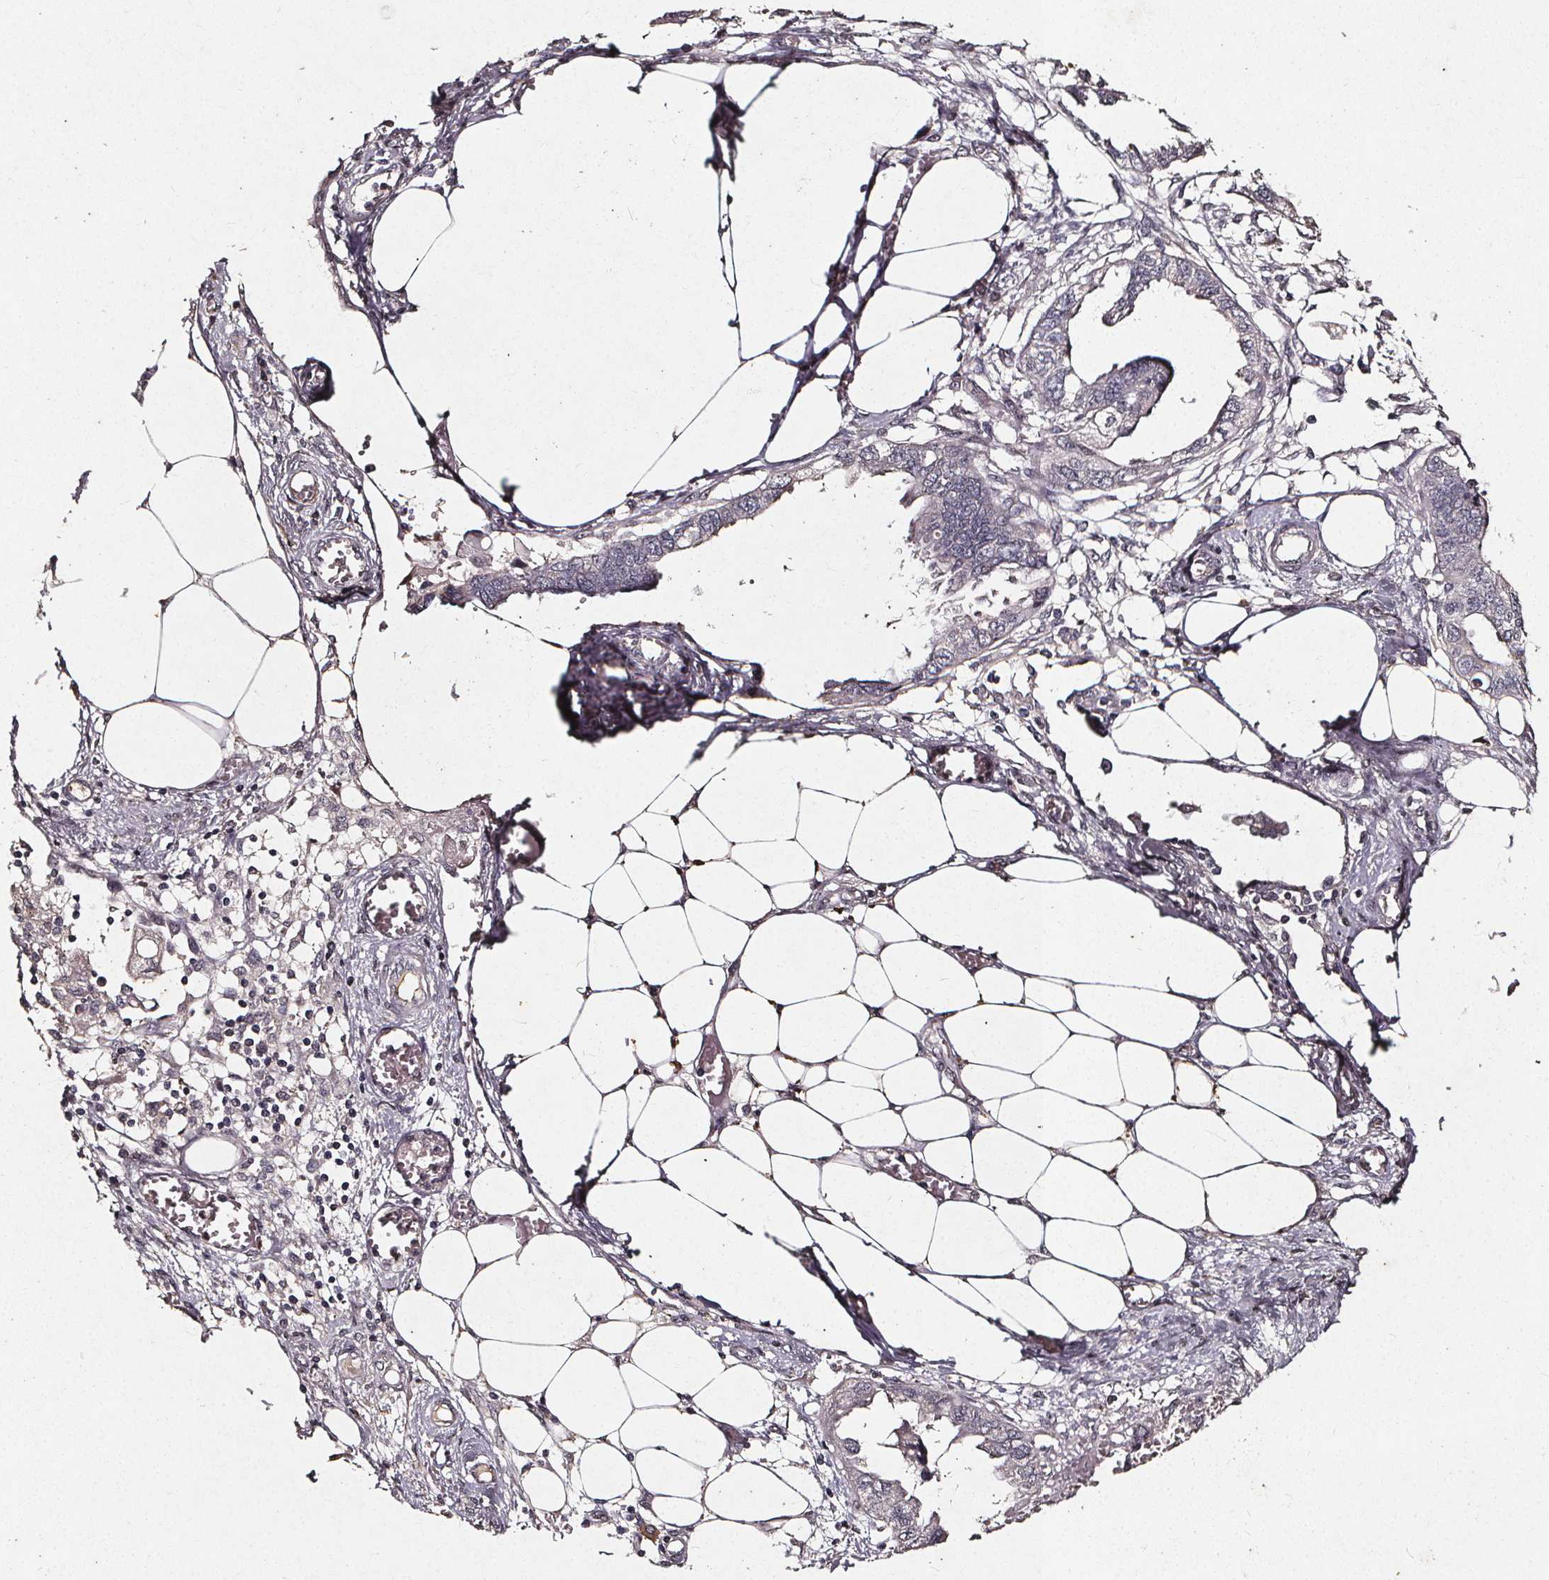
{"staining": {"intensity": "negative", "quantity": "none", "location": "none"}, "tissue": "endometrial cancer", "cell_type": "Tumor cells", "image_type": "cancer", "snomed": [{"axis": "morphology", "description": "Adenocarcinoma, NOS"}, {"axis": "morphology", "description": "Adenocarcinoma, metastatic, NOS"}, {"axis": "topography", "description": "Adipose tissue"}, {"axis": "topography", "description": "Endometrium"}], "caption": "Tumor cells show no significant protein staining in endometrial metastatic adenocarcinoma.", "gene": "SPAG8", "patient": {"sex": "female", "age": 67}}